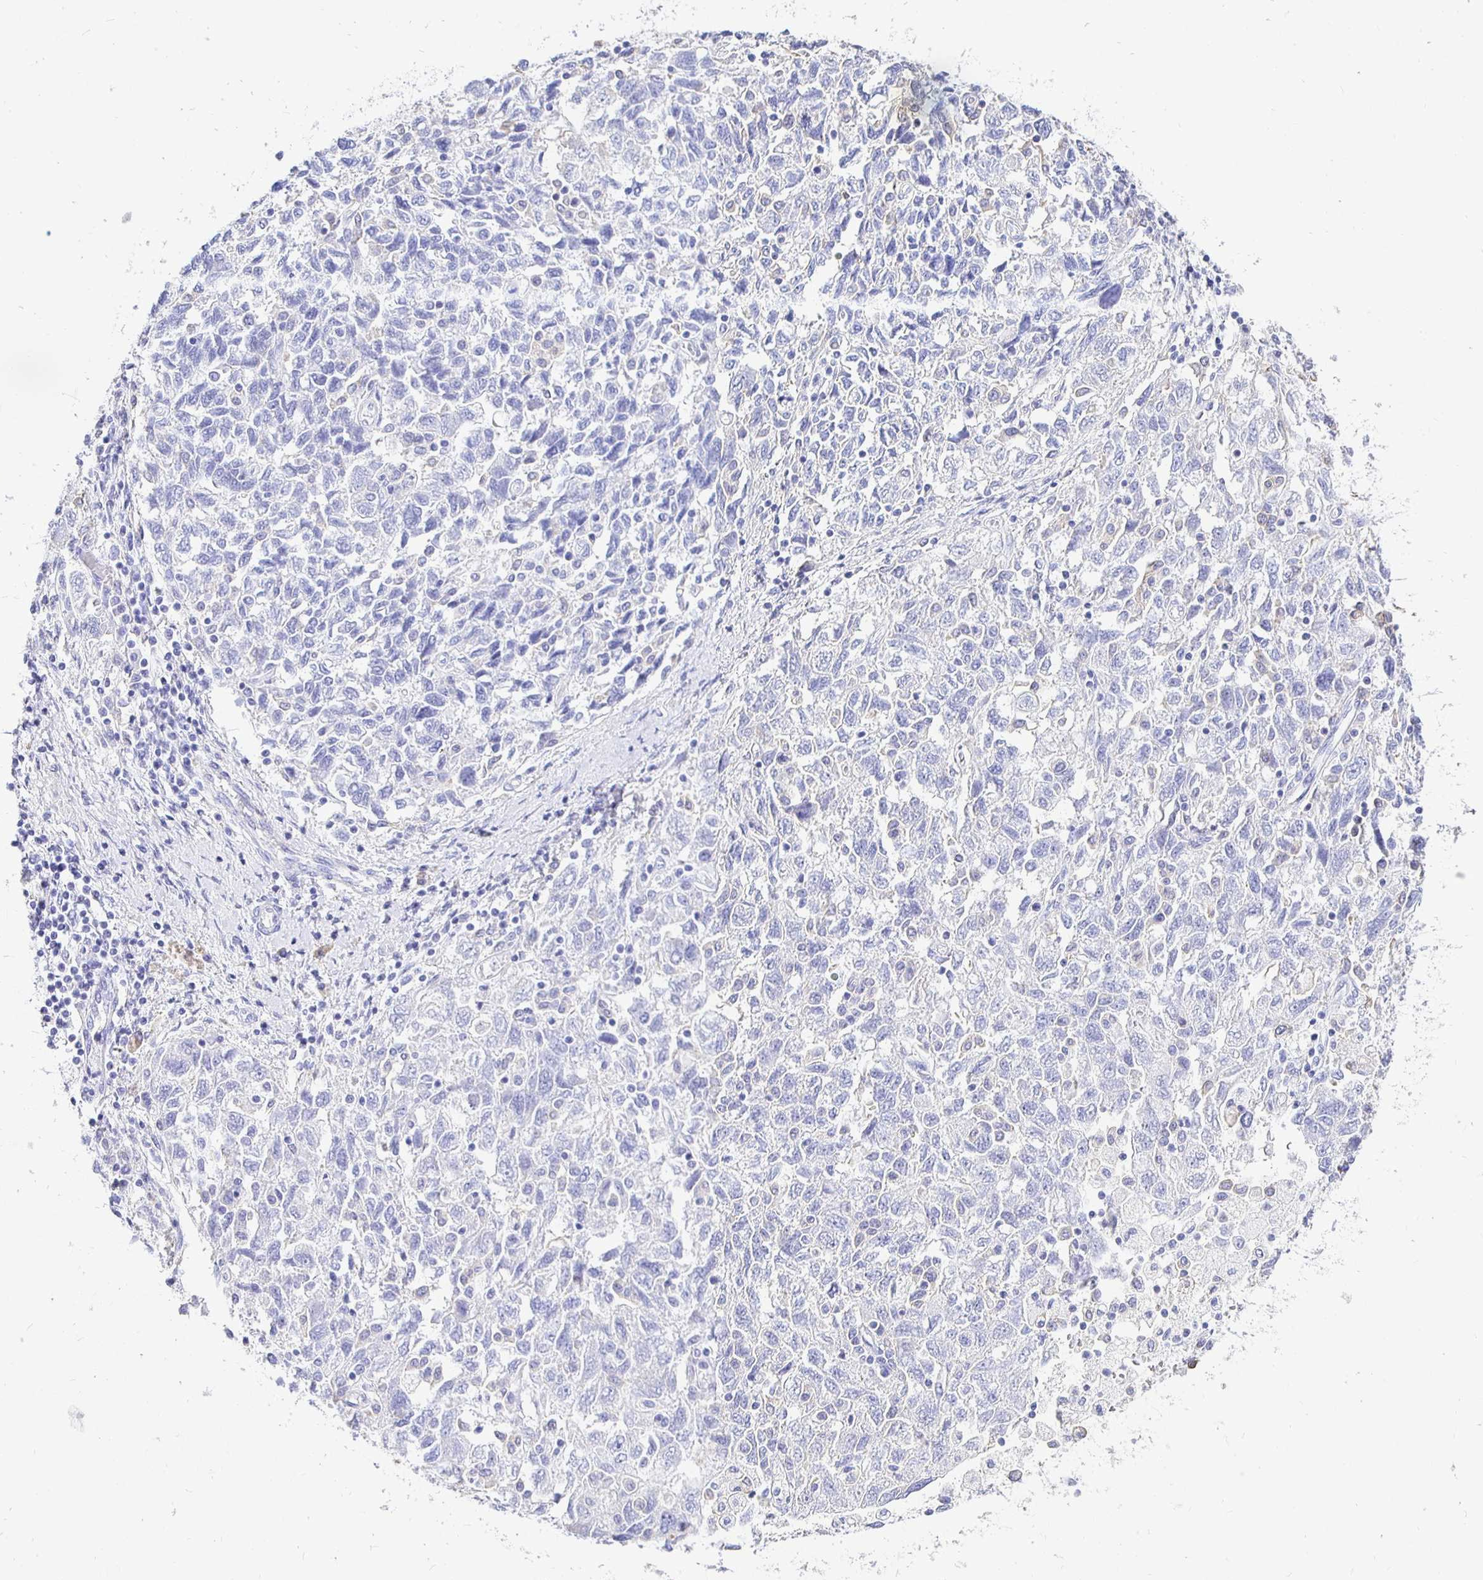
{"staining": {"intensity": "negative", "quantity": "none", "location": "none"}, "tissue": "ovarian cancer", "cell_type": "Tumor cells", "image_type": "cancer", "snomed": [{"axis": "morphology", "description": "Carcinoma, NOS"}, {"axis": "morphology", "description": "Cystadenocarcinoma, serous, NOS"}, {"axis": "topography", "description": "Ovary"}], "caption": "This micrograph is of ovarian cancer stained with IHC to label a protein in brown with the nuclei are counter-stained blue. There is no staining in tumor cells.", "gene": "UMOD", "patient": {"sex": "female", "age": 69}}